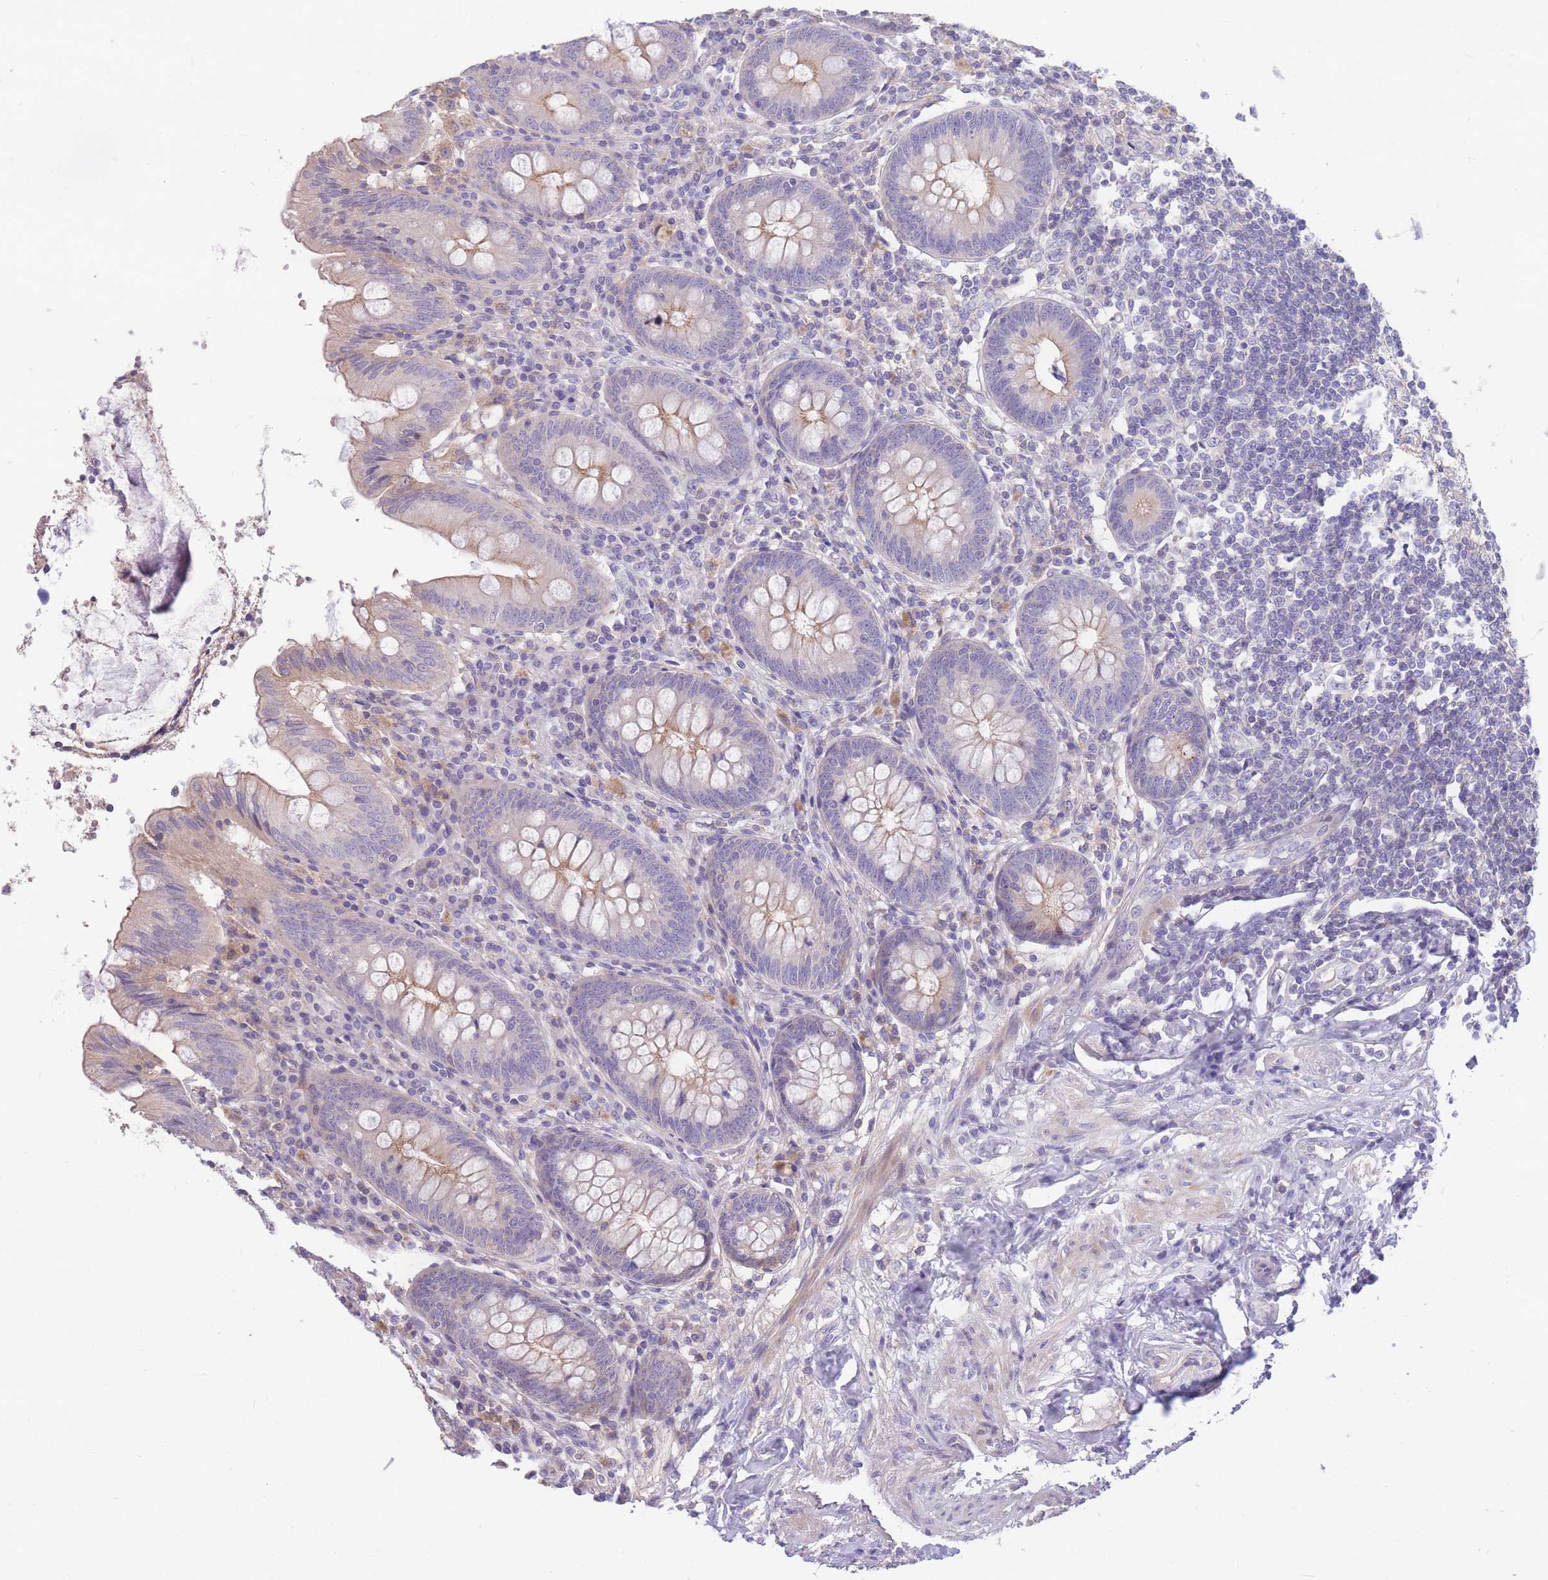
{"staining": {"intensity": "moderate", "quantity": "<25%", "location": "cytoplasmic/membranous"}, "tissue": "appendix", "cell_type": "Glandular cells", "image_type": "normal", "snomed": [{"axis": "morphology", "description": "Normal tissue, NOS"}, {"axis": "topography", "description": "Appendix"}], "caption": "Protein staining reveals moderate cytoplasmic/membranous expression in about <25% of glandular cells in unremarkable appendix.", "gene": "OR5T1", "patient": {"sex": "female", "age": 54}}